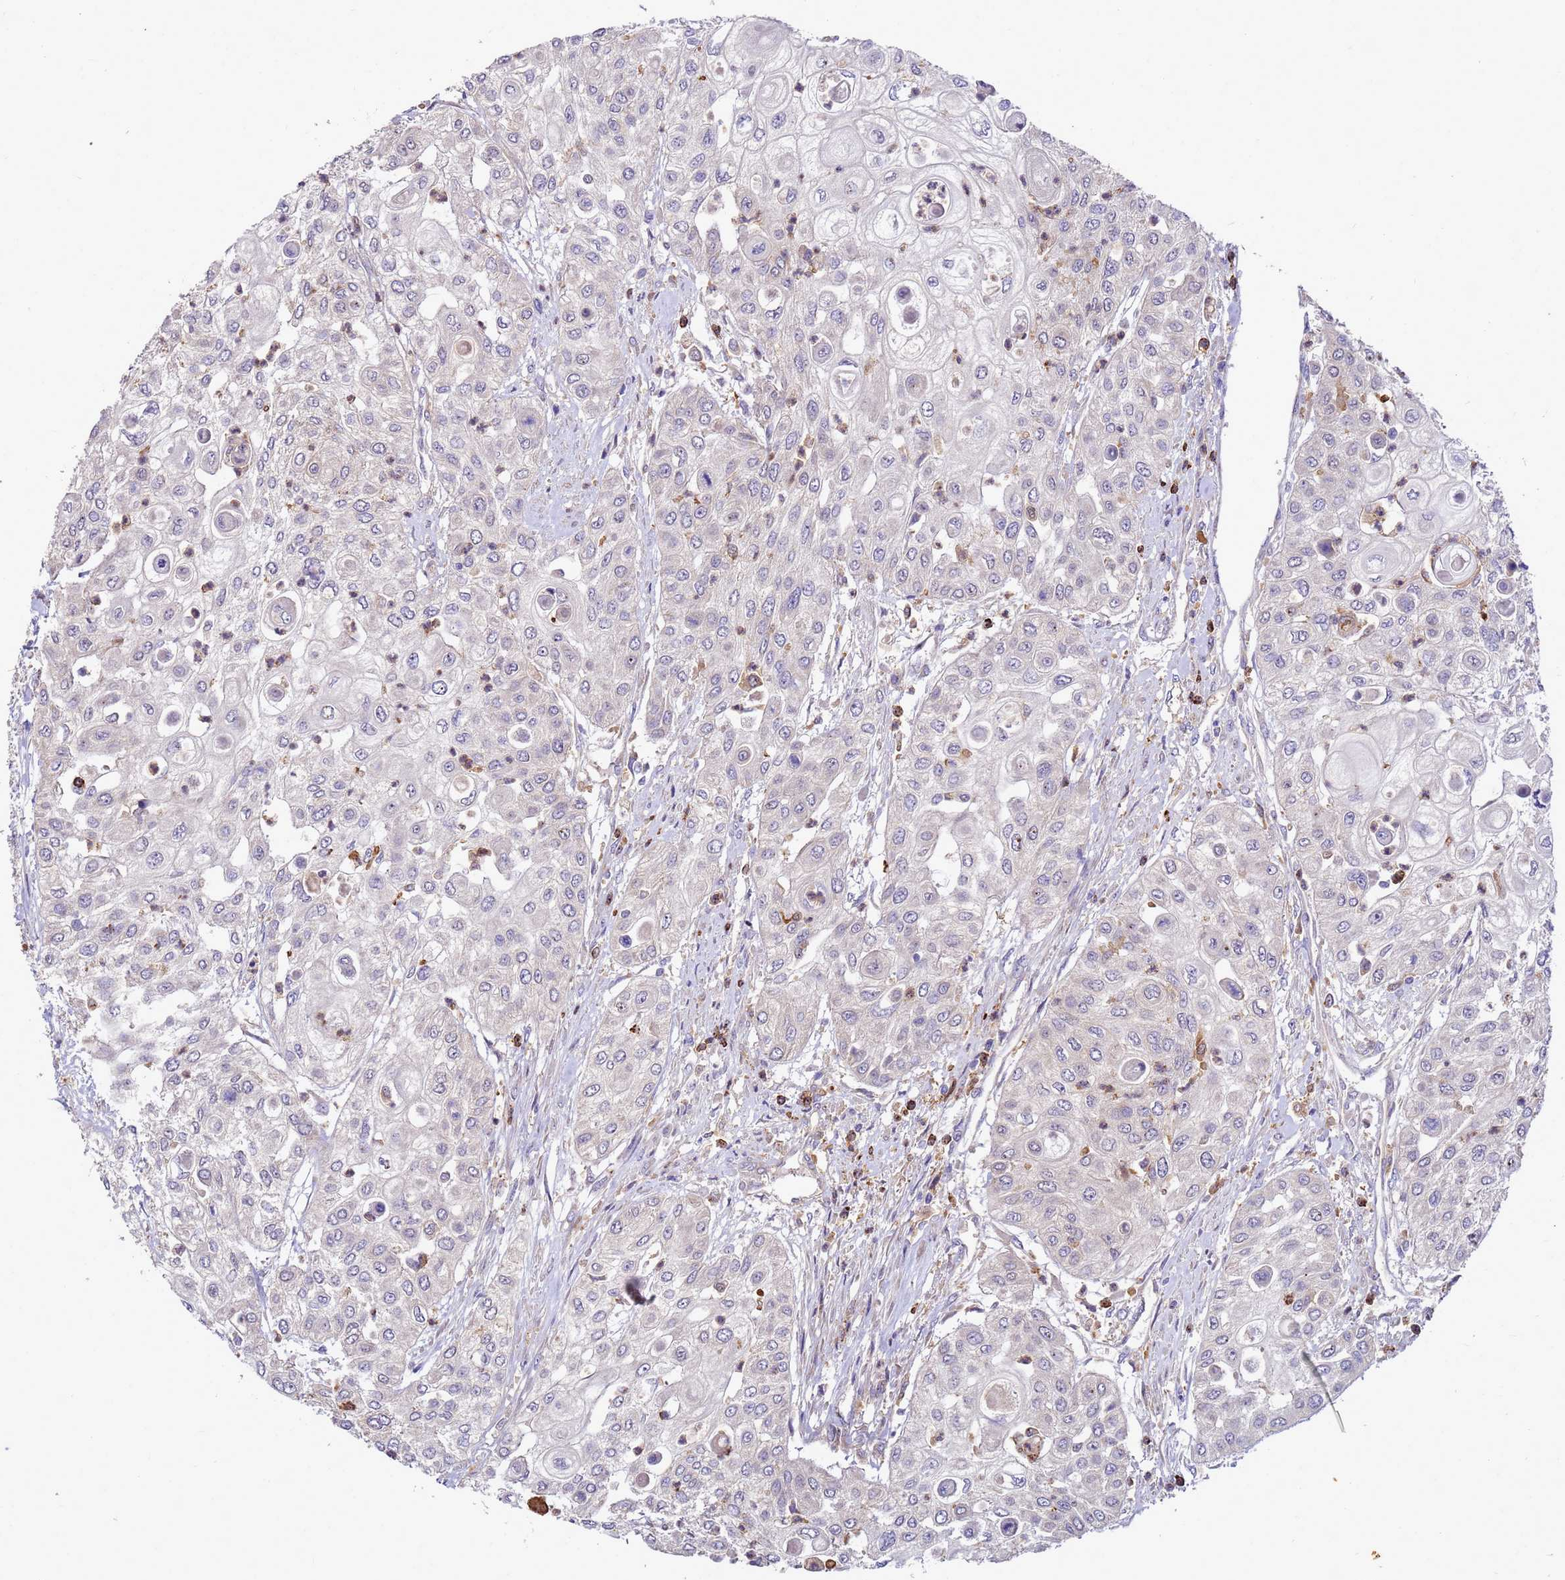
{"staining": {"intensity": "negative", "quantity": "none", "location": "none"}, "tissue": "urothelial cancer", "cell_type": "Tumor cells", "image_type": "cancer", "snomed": [{"axis": "morphology", "description": "Urothelial carcinoma, High grade"}, {"axis": "topography", "description": "Urinary bladder"}], "caption": "An IHC micrograph of urothelial cancer is shown. There is no staining in tumor cells of urothelial cancer.", "gene": "RNF215", "patient": {"sex": "female", "age": 79}}